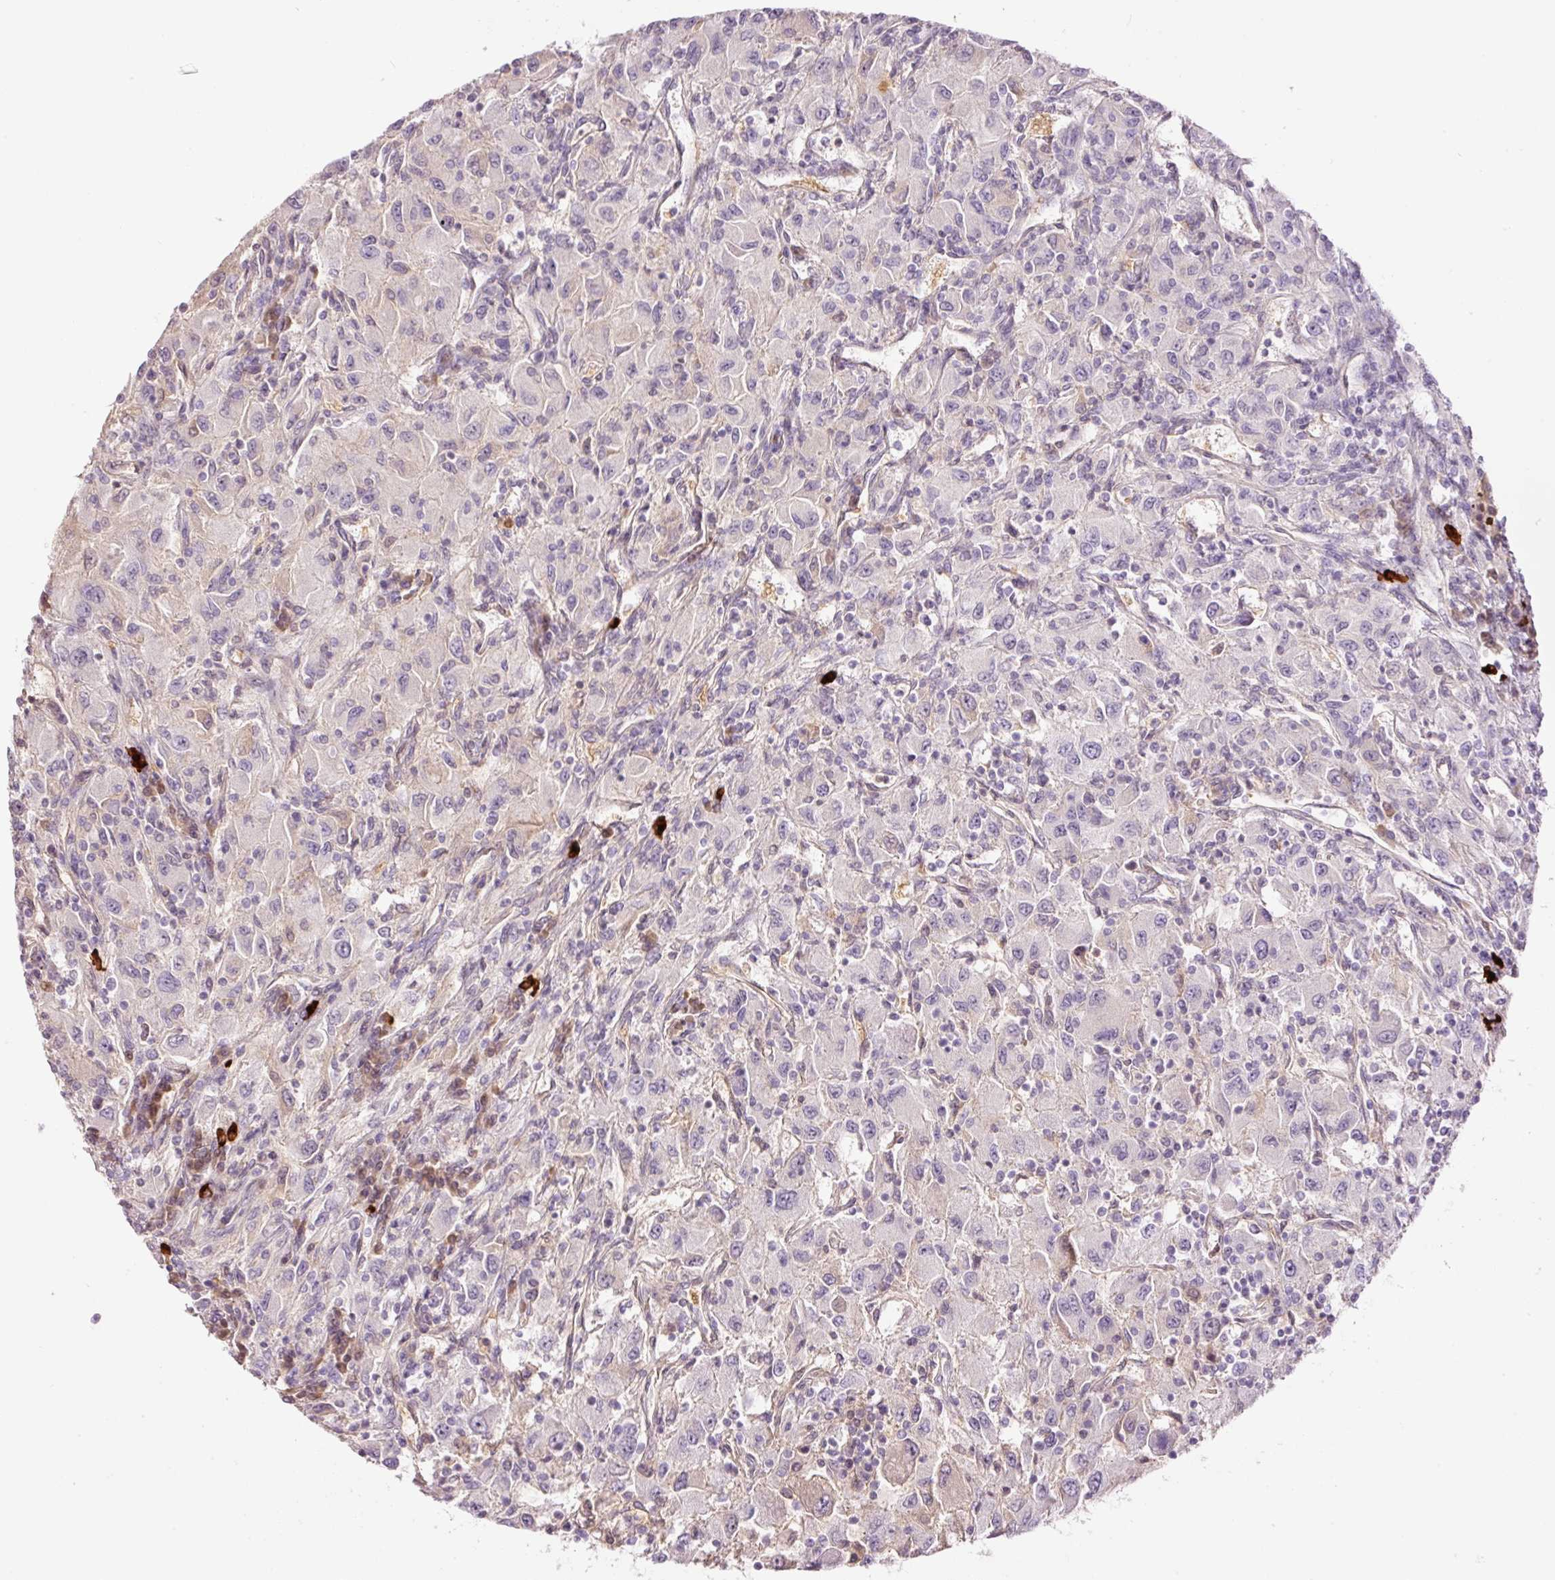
{"staining": {"intensity": "negative", "quantity": "none", "location": "none"}, "tissue": "renal cancer", "cell_type": "Tumor cells", "image_type": "cancer", "snomed": [{"axis": "morphology", "description": "Adenocarcinoma, NOS"}, {"axis": "topography", "description": "Kidney"}], "caption": "A micrograph of human renal cancer is negative for staining in tumor cells.", "gene": "LY6G6D", "patient": {"sex": "female", "age": 67}}